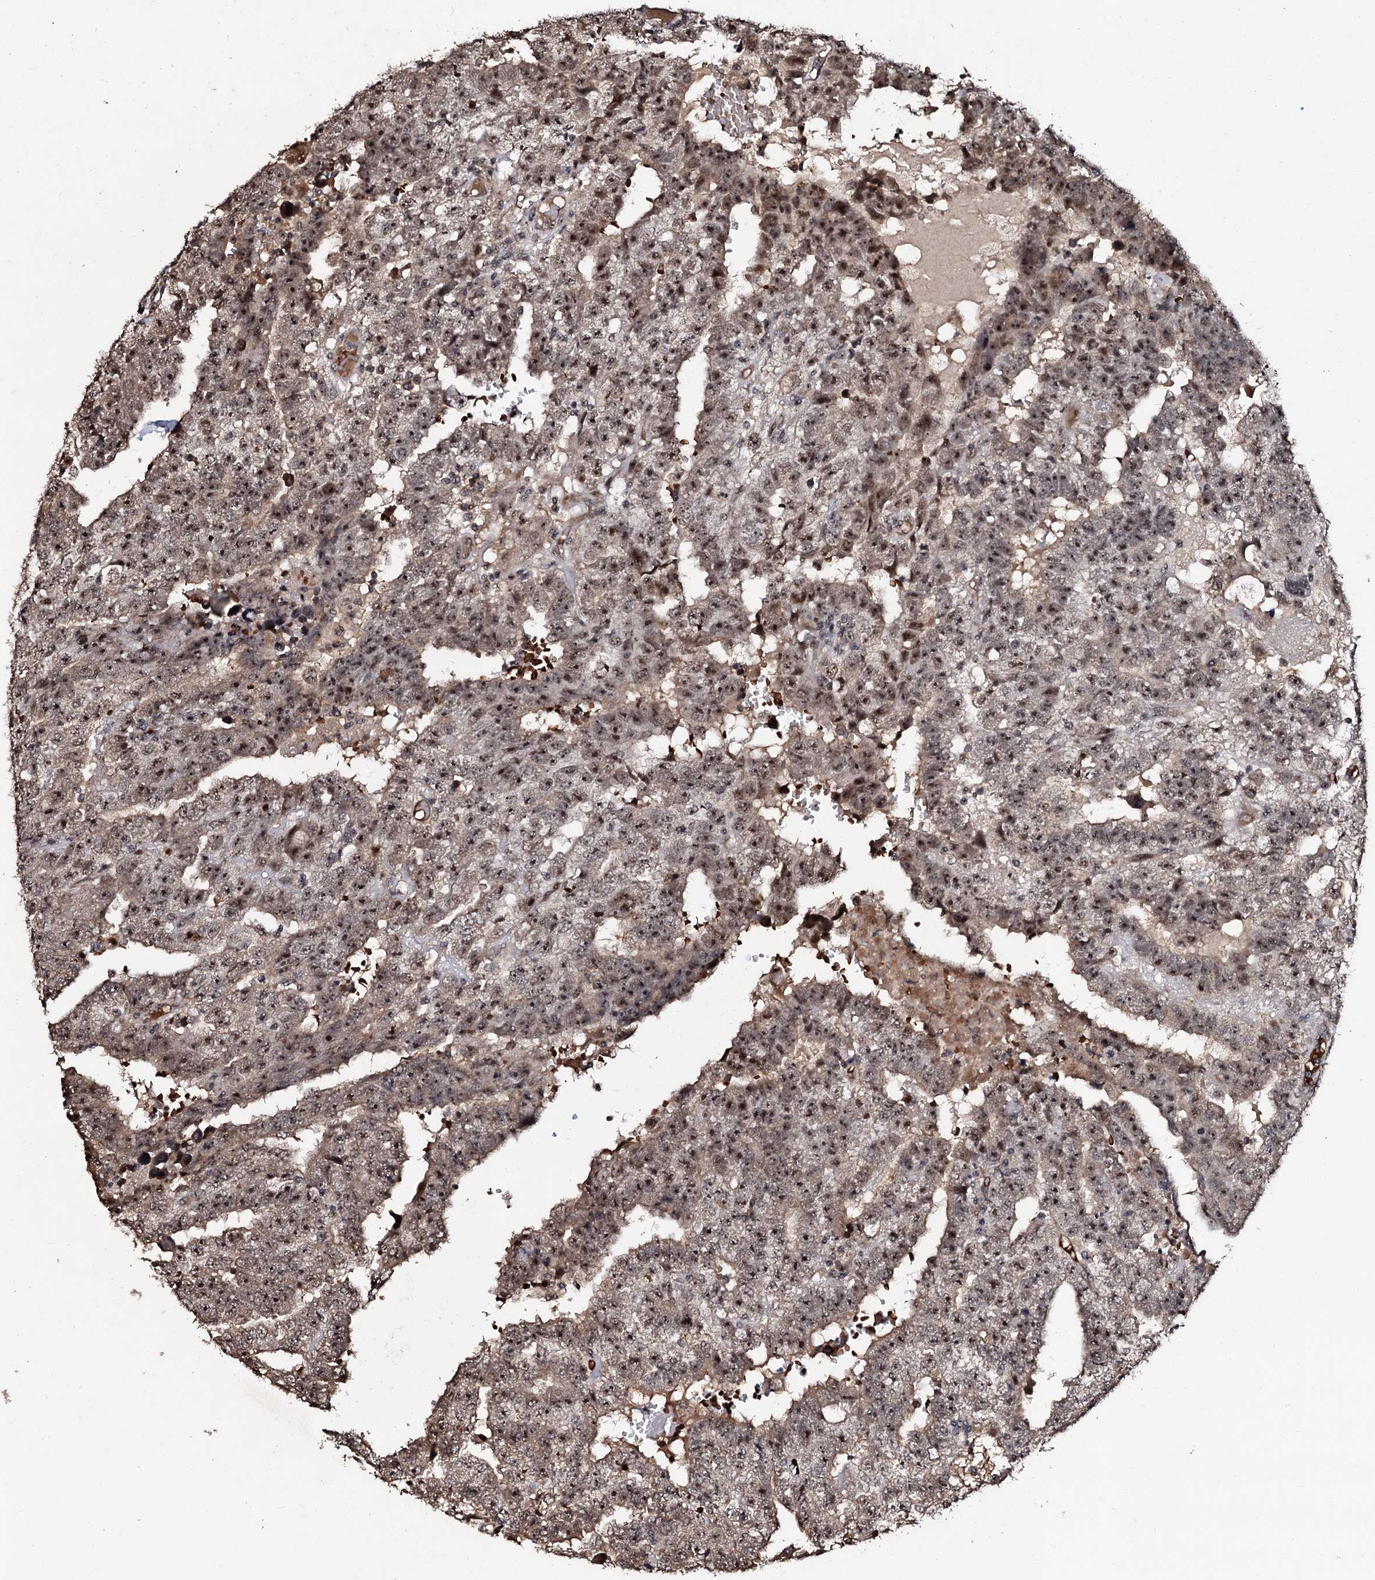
{"staining": {"intensity": "moderate", "quantity": ">75%", "location": "nuclear"}, "tissue": "testis cancer", "cell_type": "Tumor cells", "image_type": "cancer", "snomed": [{"axis": "morphology", "description": "Carcinoma, Embryonal, NOS"}, {"axis": "topography", "description": "Testis"}], "caption": "A medium amount of moderate nuclear staining is seen in approximately >75% of tumor cells in testis embryonal carcinoma tissue.", "gene": "SUPT7L", "patient": {"sex": "male", "age": 25}}